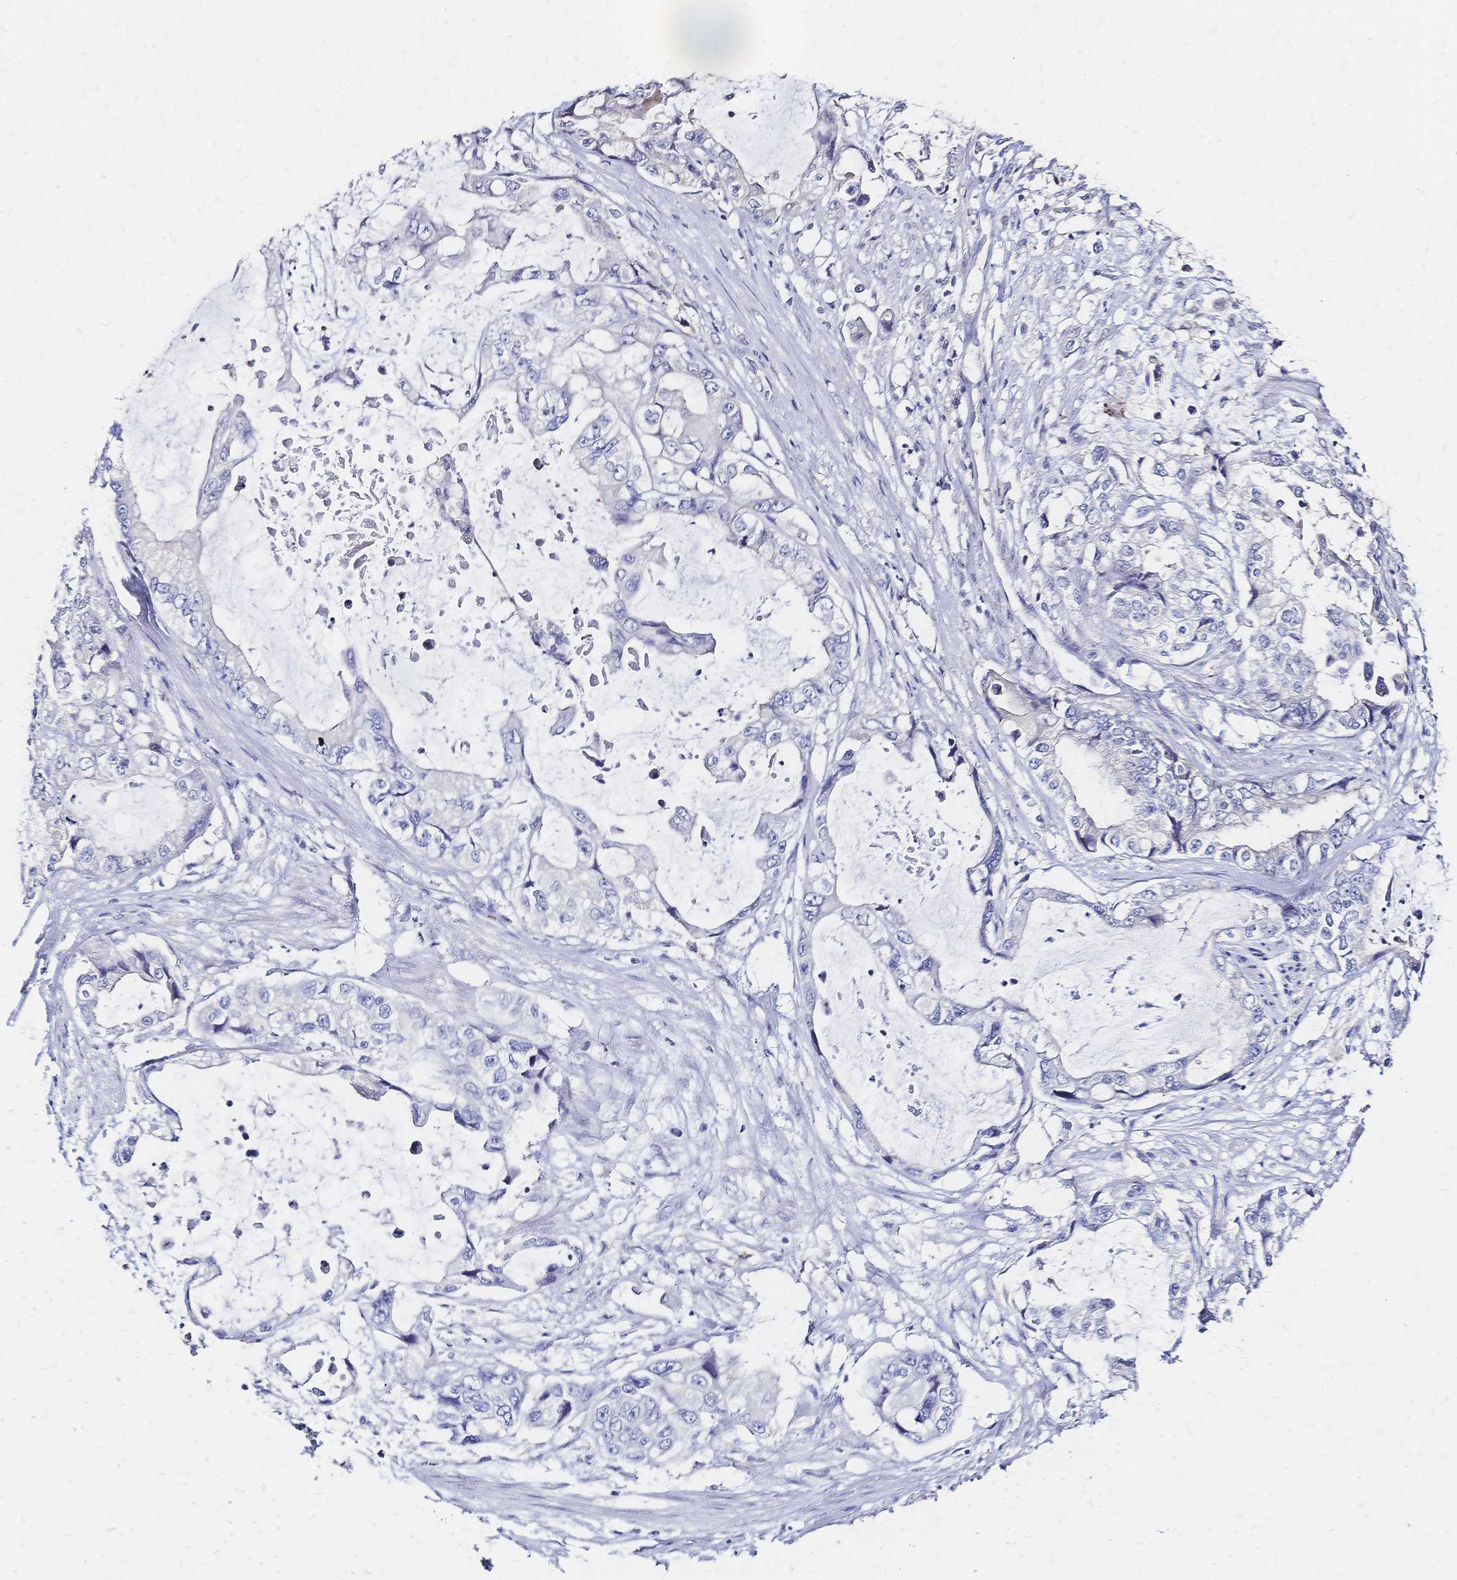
{"staining": {"intensity": "negative", "quantity": "none", "location": "none"}, "tissue": "stomach cancer", "cell_type": "Tumor cells", "image_type": "cancer", "snomed": [{"axis": "morphology", "description": "Adenocarcinoma, NOS"}, {"axis": "topography", "description": "Pancreas"}, {"axis": "topography", "description": "Stomach, upper"}, {"axis": "topography", "description": "Stomach"}], "caption": "Tumor cells show no significant protein positivity in adenocarcinoma (stomach).", "gene": "SLC5A1", "patient": {"sex": "male", "age": 77}}